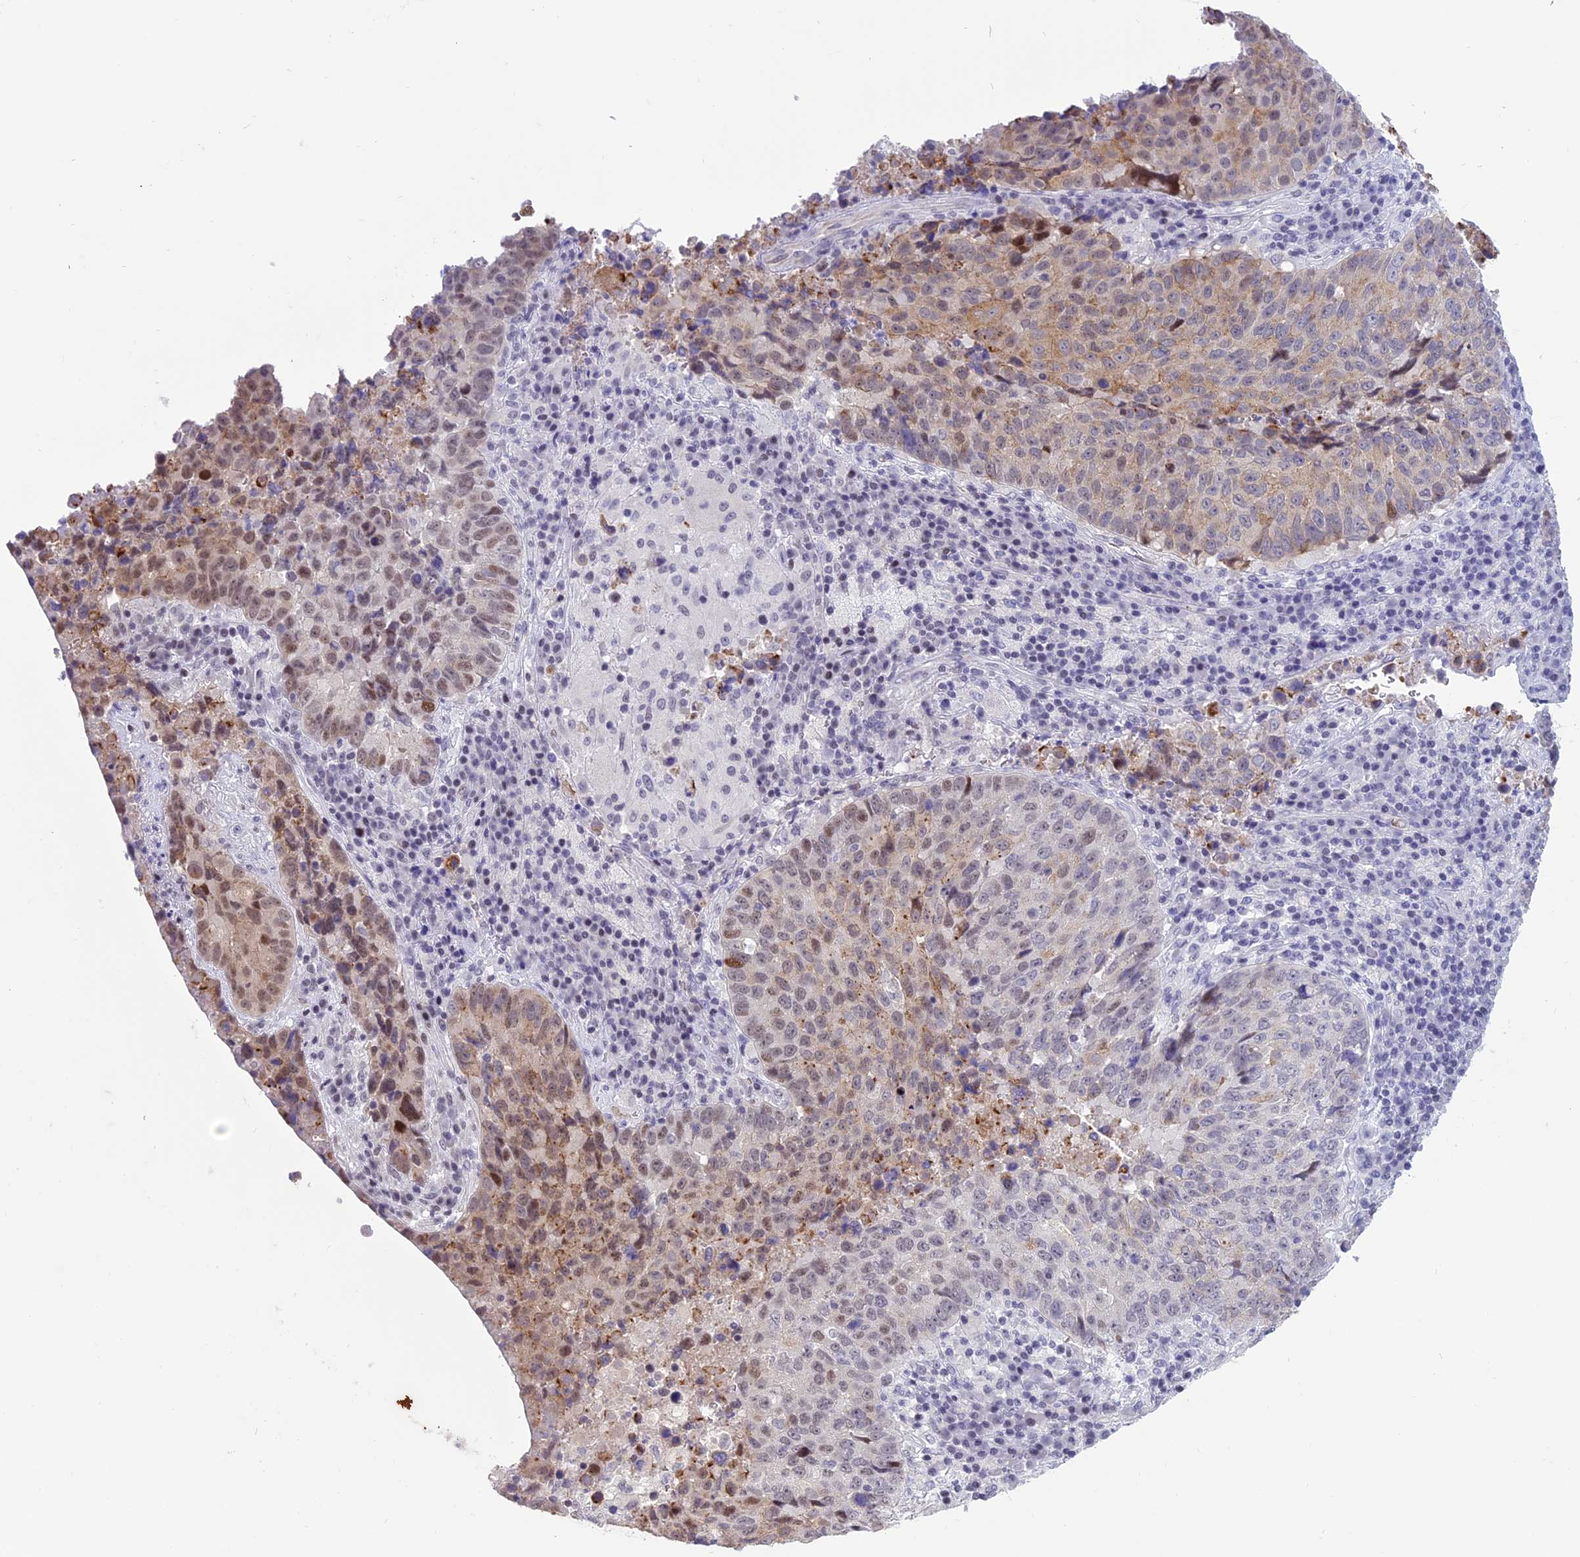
{"staining": {"intensity": "moderate", "quantity": "25%-75%", "location": "cytoplasmic/membranous,nuclear"}, "tissue": "lung cancer", "cell_type": "Tumor cells", "image_type": "cancer", "snomed": [{"axis": "morphology", "description": "Squamous cell carcinoma, NOS"}, {"axis": "topography", "description": "Lung"}], "caption": "Protein expression analysis of human lung squamous cell carcinoma reveals moderate cytoplasmic/membranous and nuclear positivity in about 25%-75% of tumor cells.", "gene": "SPIRE2", "patient": {"sex": "male", "age": 73}}